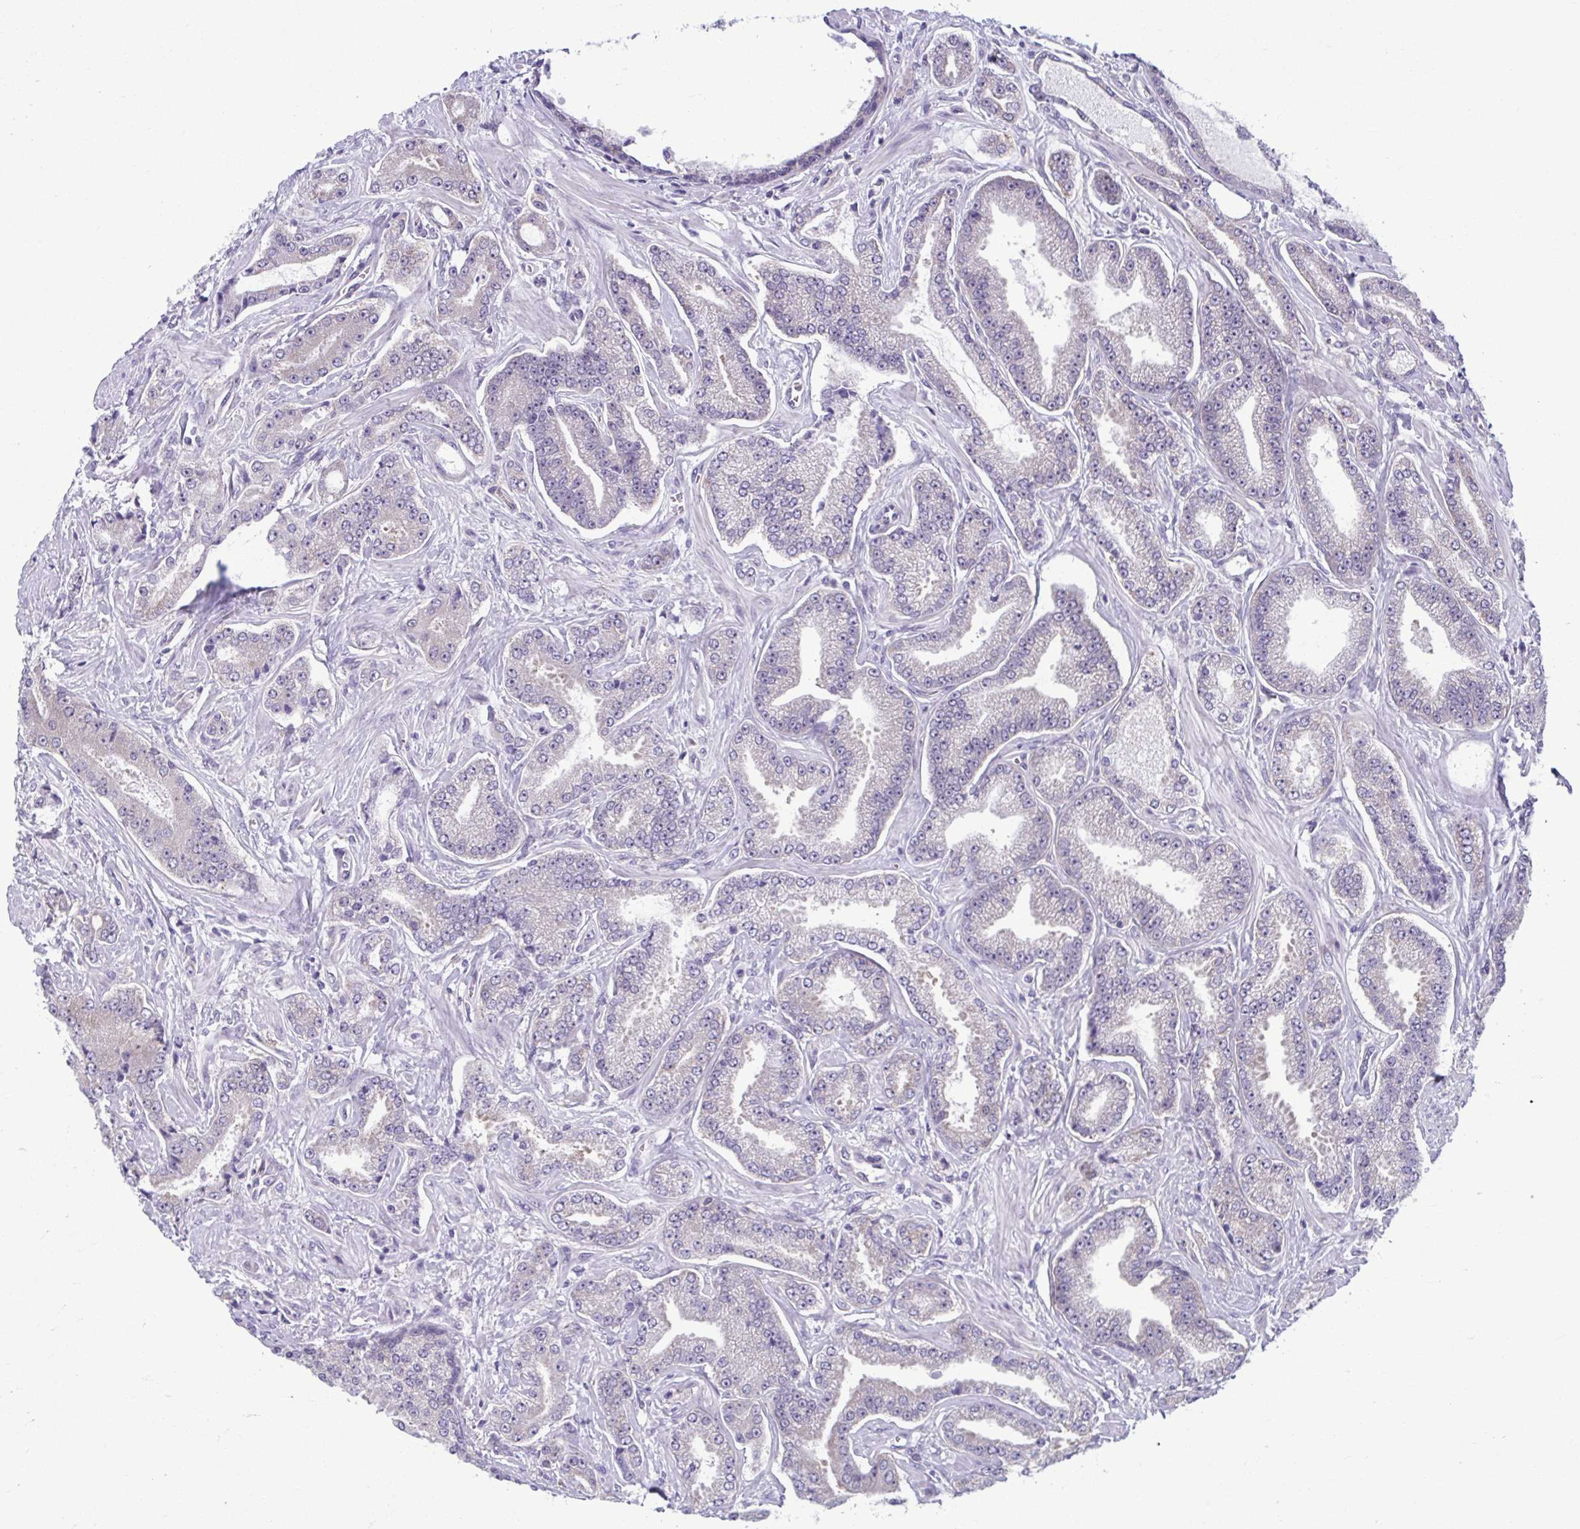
{"staining": {"intensity": "negative", "quantity": "none", "location": "none"}, "tissue": "prostate cancer", "cell_type": "Tumor cells", "image_type": "cancer", "snomed": [{"axis": "morphology", "description": "Adenocarcinoma, Low grade"}, {"axis": "topography", "description": "Prostate"}], "caption": "Histopathology image shows no protein expression in tumor cells of adenocarcinoma (low-grade) (prostate) tissue. (DAB immunohistochemistry, high magnification).", "gene": "TMEM108", "patient": {"sex": "male", "age": 55}}